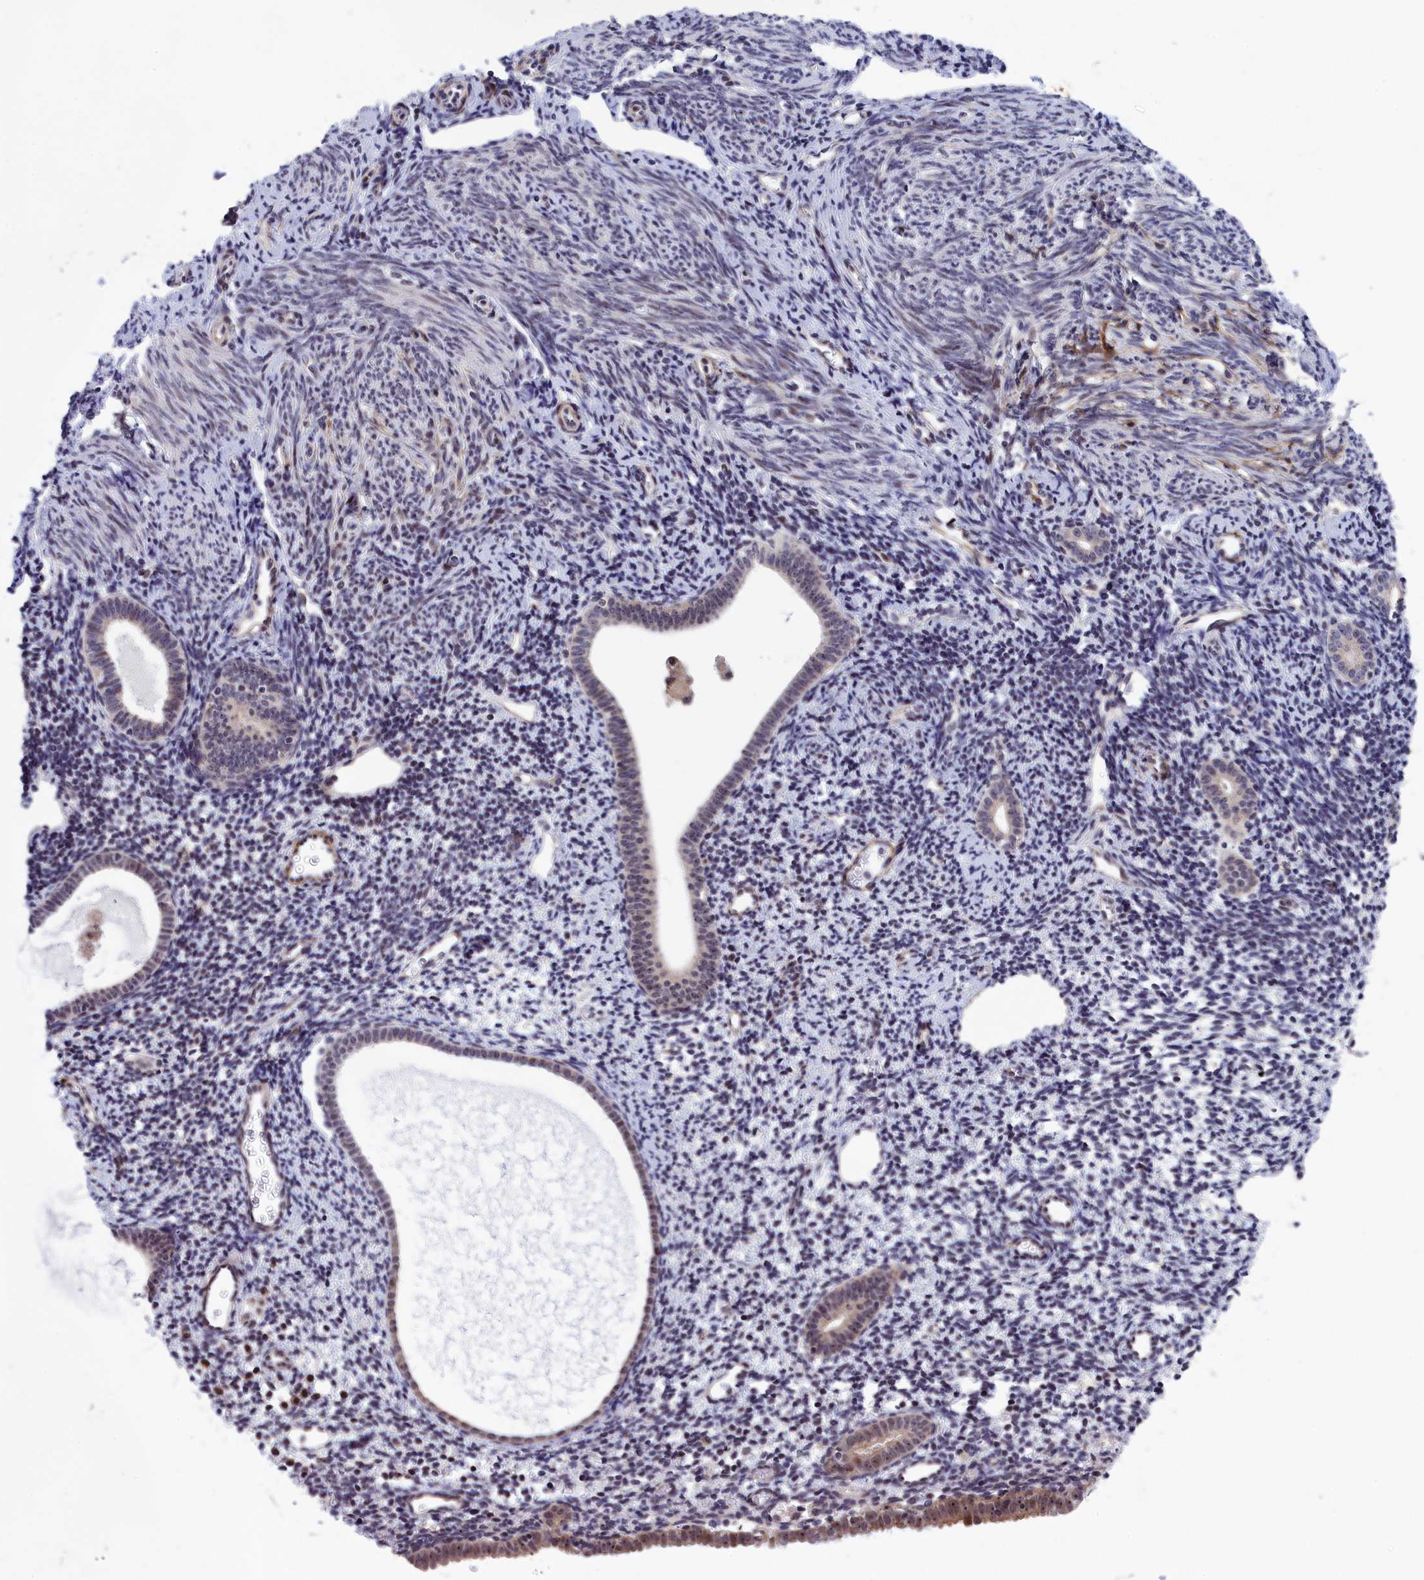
{"staining": {"intensity": "weak", "quantity": "<25%", "location": "cytoplasmic/membranous,nuclear"}, "tissue": "endometrium", "cell_type": "Cells in endometrial stroma", "image_type": "normal", "snomed": [{"axis": "morphology", "description": "Normal tissue, NOS"}, {"axis": "topography", "description": "Endometrium"}], "caption": "This is an immunohistochemistry histopathology image of normal human endometrium. There is no positivity in cells in endometrial stroma.", "gene": "PPAN", "patient": {"sex": "female", "age": 56}}